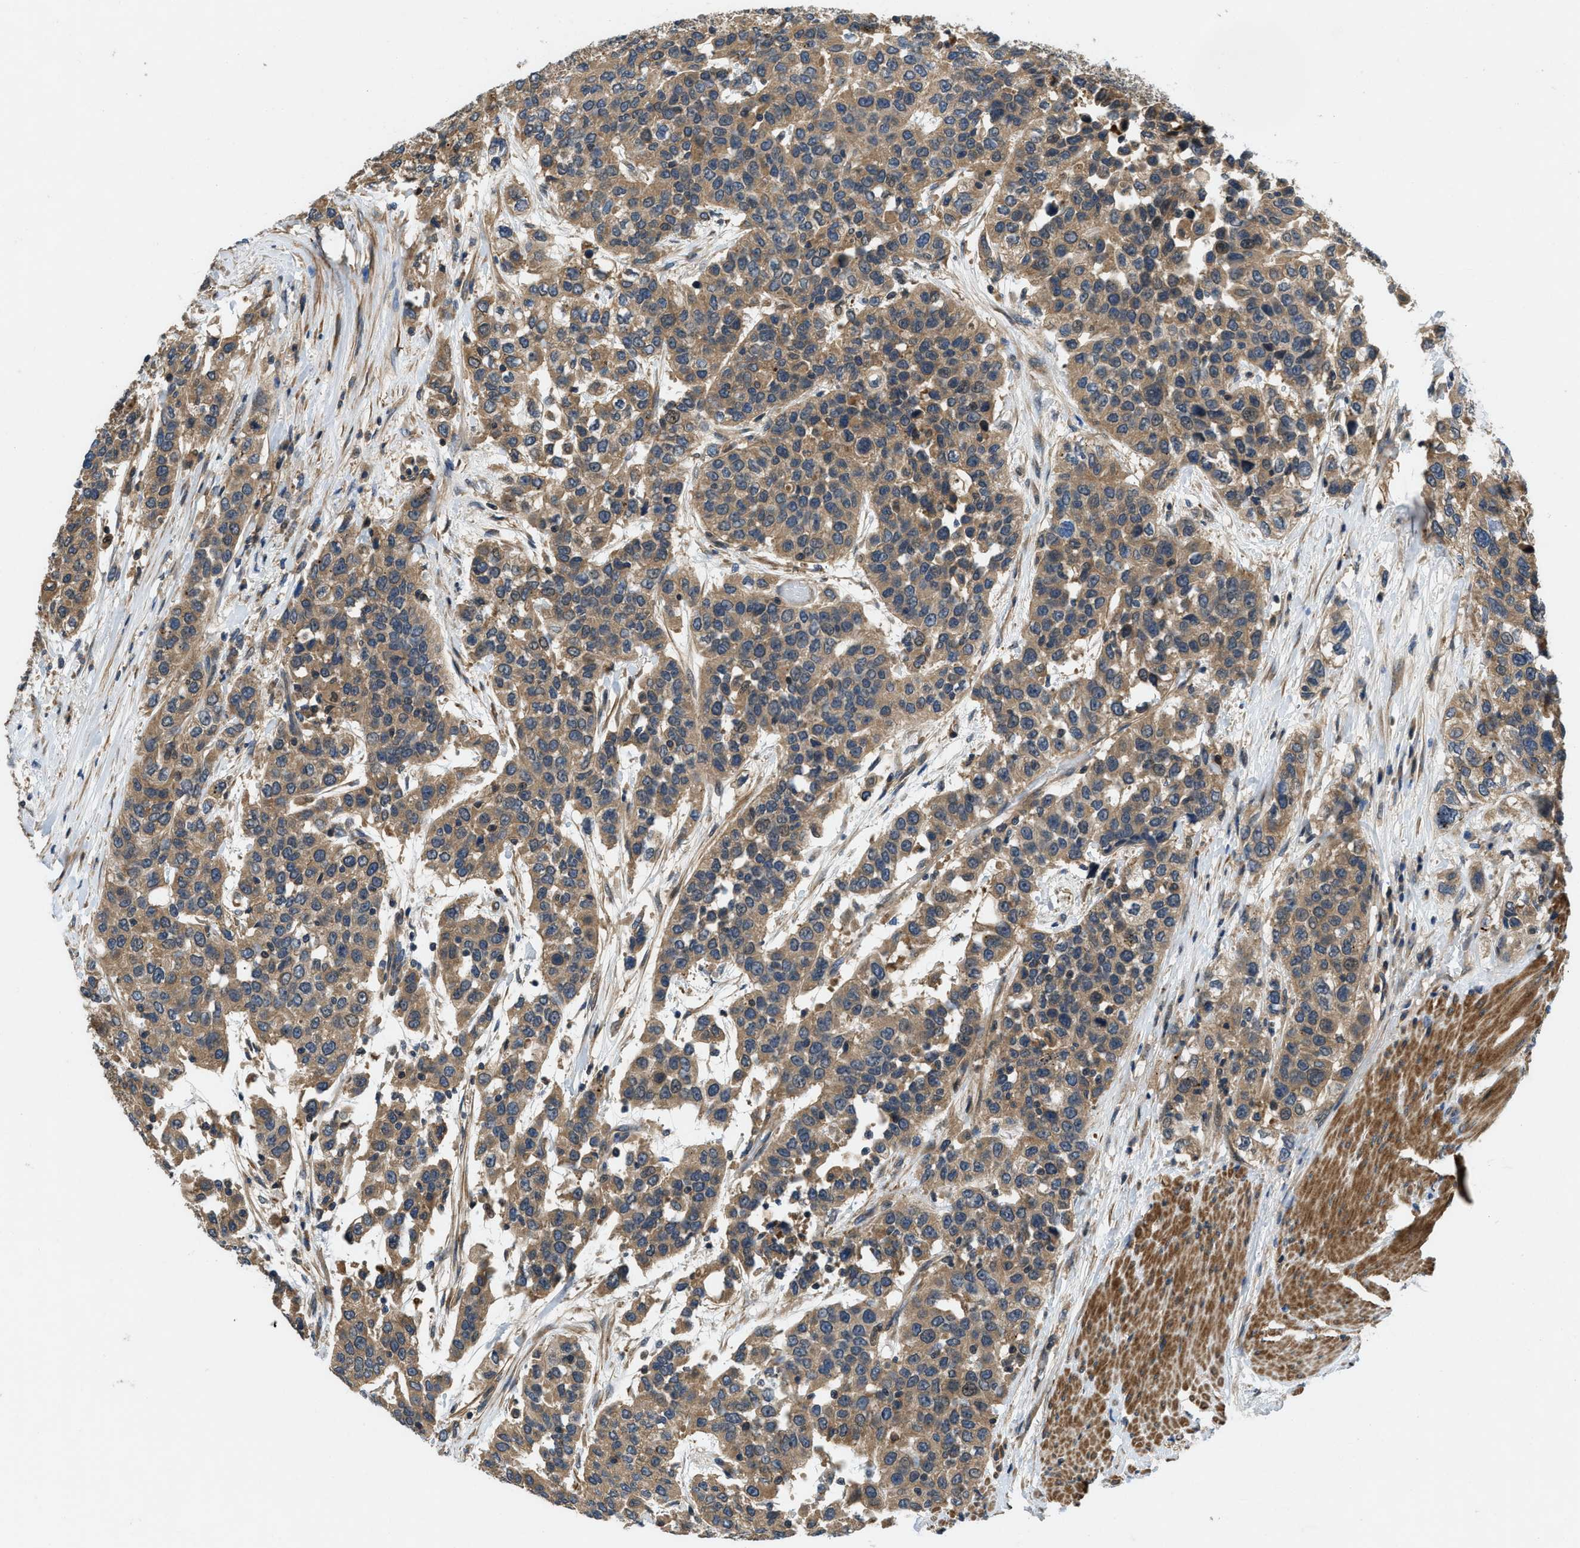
{"staining": {"intensity": "moderate", "quantity": ">75%", "location": "cytoplasmic/membranous"}, "tissue": "urothelial cancer", "cell_type": "Tumor cells", "image_type": "cancer", "snomed": [{"axis": "morphology", "description": "Urothelial carcinoma, High grade"}, {"axis": "topography", "description": "Urinary bladder"}], "caption": "DAB immunohistochemical staining of human urothelial cancer displays moderate cytoplasmic/membranous protein staining in about >75% of tumor cells.", "gene": "GPR31", "patient": {"sex": "female", "age": 80}}